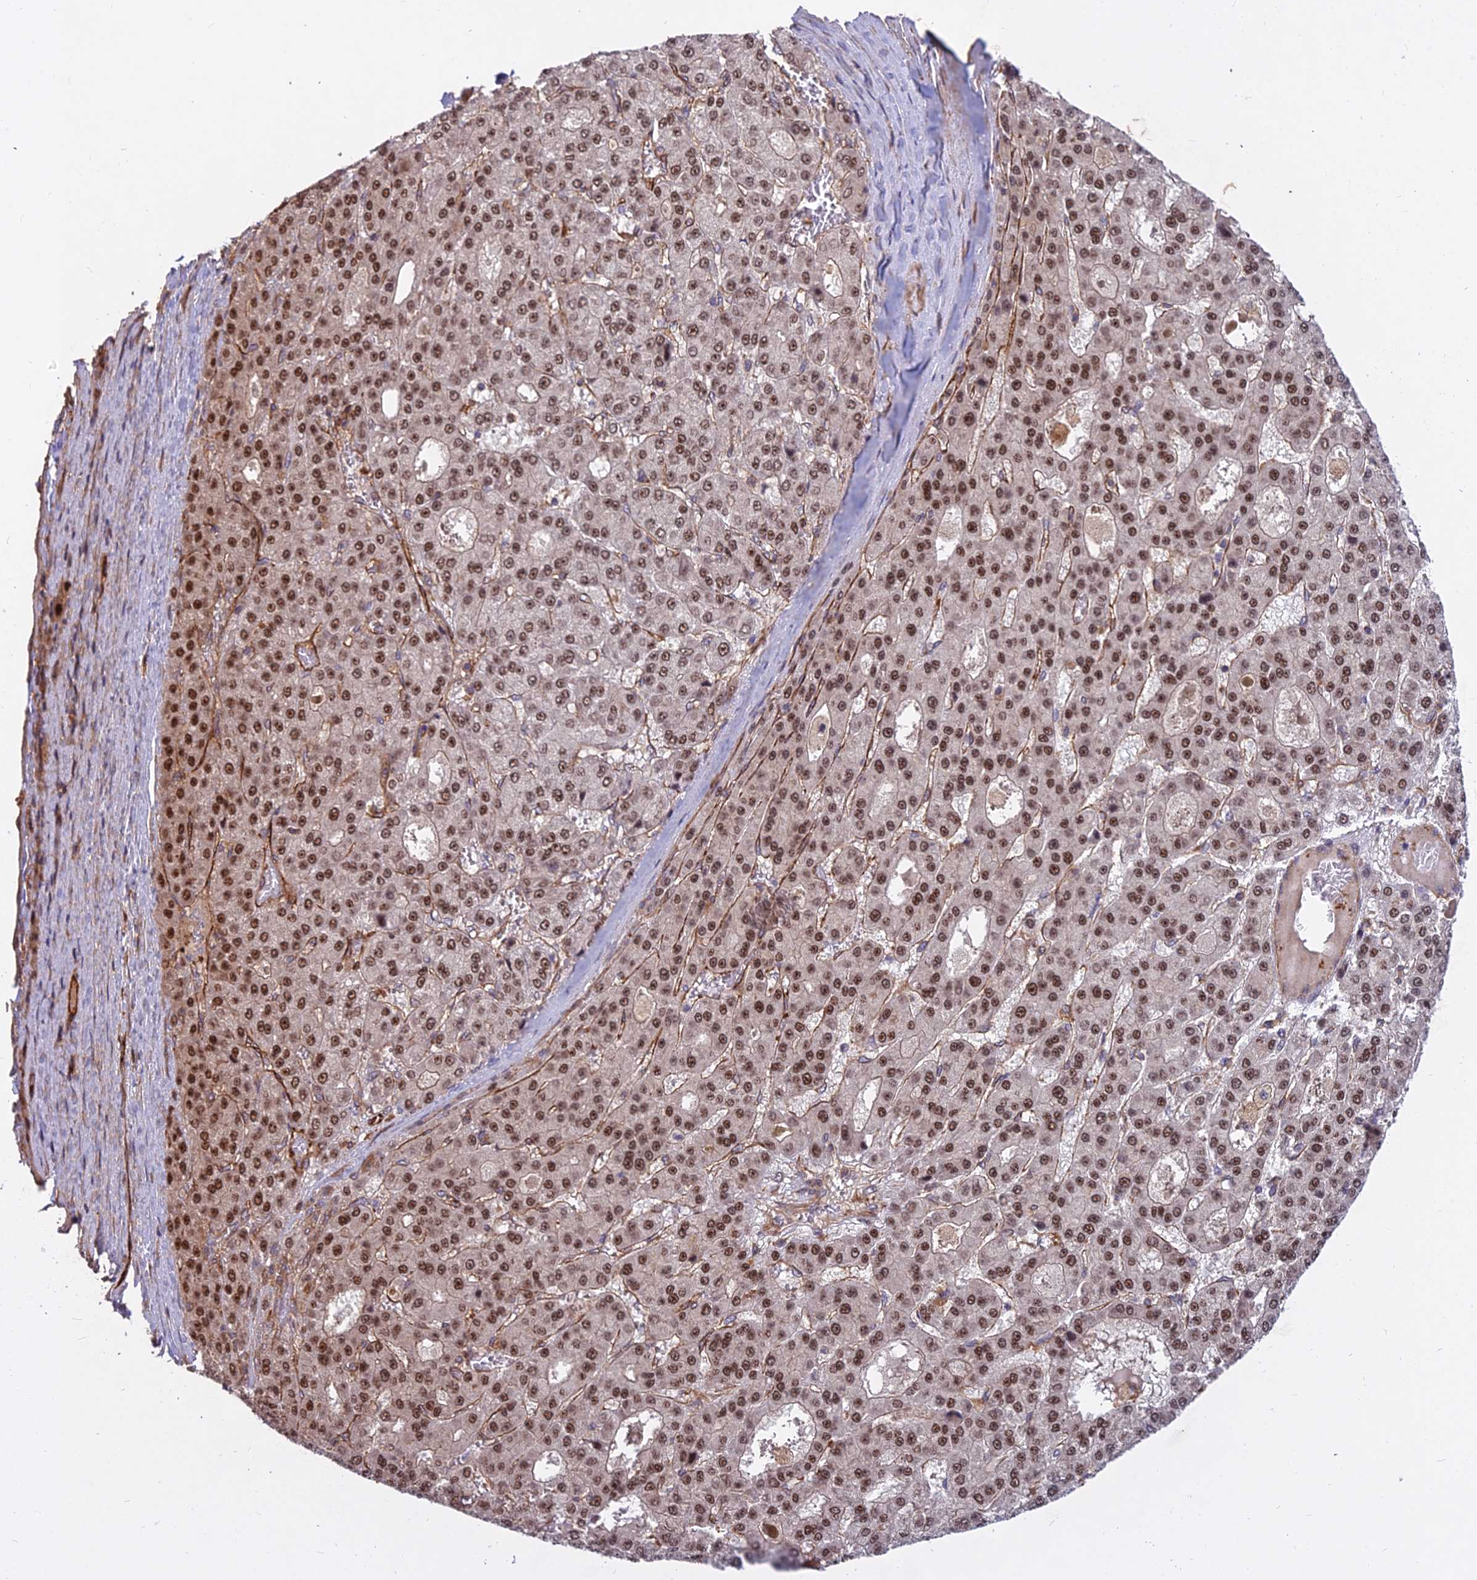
{"staining": {"intensity": "moderate", "quantity": ">75%", "location": "nuclear"}, "tissue": "liver cancer", "cell_type": "Tumor cells", "image_type": "cancer", "snomed": [{"axis": "morphology", "description": "Carcinoma, Hepatocellular, NOS"}, {"axis": "topography", "description": "Liver"}], "caption": "The micrograph demonstrates immunohistochemical staining of liver hepatocellular carcinoma. There is moderate nuclear positivity is appreciated in approximately >75% of tumor cells.", "gene": "TCEA3", "patient": {"sex": "male", "age": 70}}